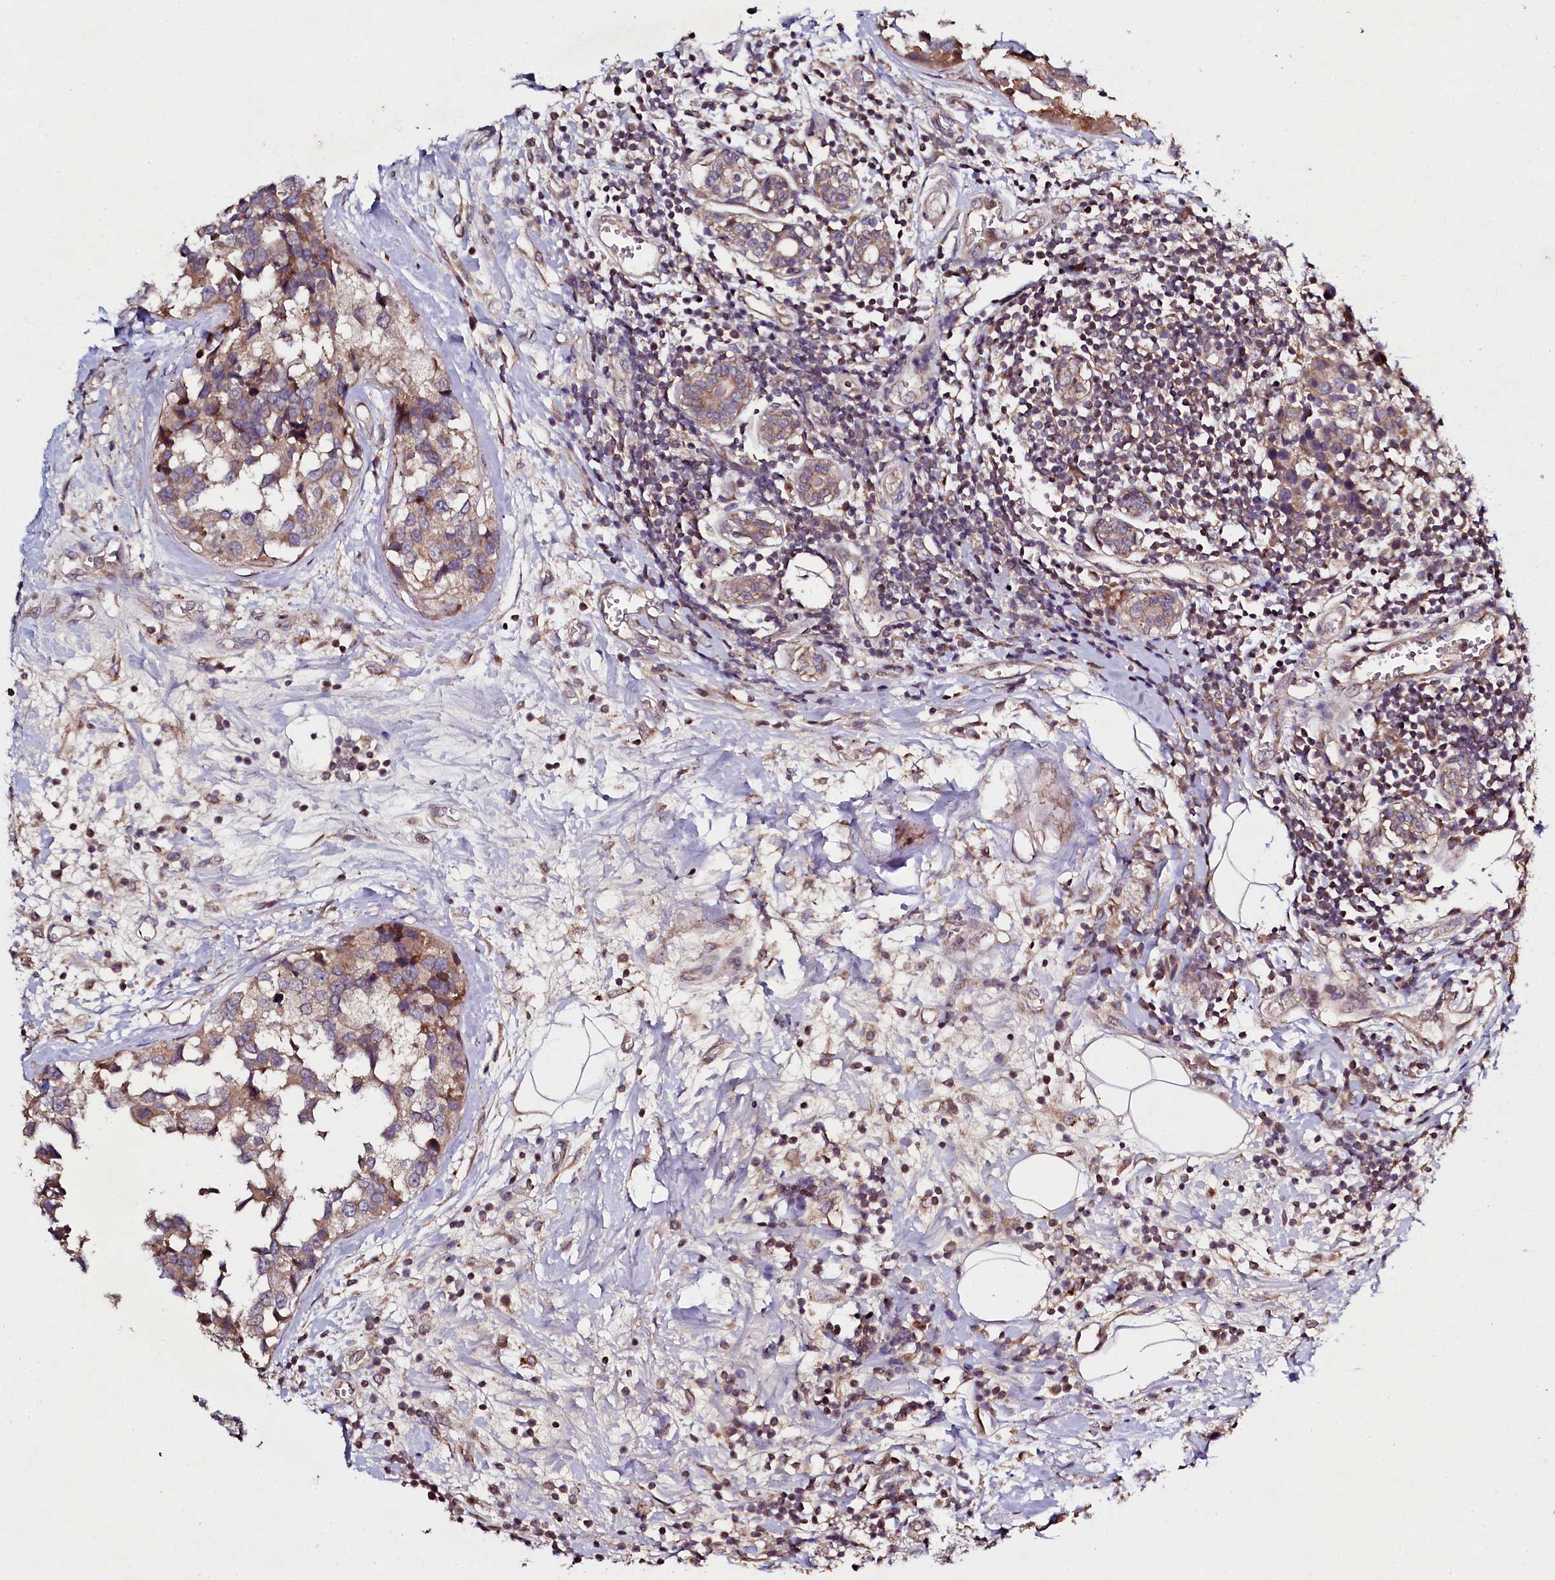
{"staining": {"intensity": "weak", "quantity": ">75%", "location": "cytoplasmic/membranous"}, "tissue": "breast cancer", "cell_type": "Tumor cells", "image_type": "cancer", "snomed": [{"axis": "morphology", "description": "Lobular carcinoma"}, {"axis": "topography", "description": "Breast"}], "caption": "The photomicrograph demonstrates immunohistochemical staining of breast cancer. There is weak cytoplasmic/membranous staining is appreciated in approximately >75% of tumor cells.", "gene": "SEC24C", "patient": {"sex": "female", "age": 59}}